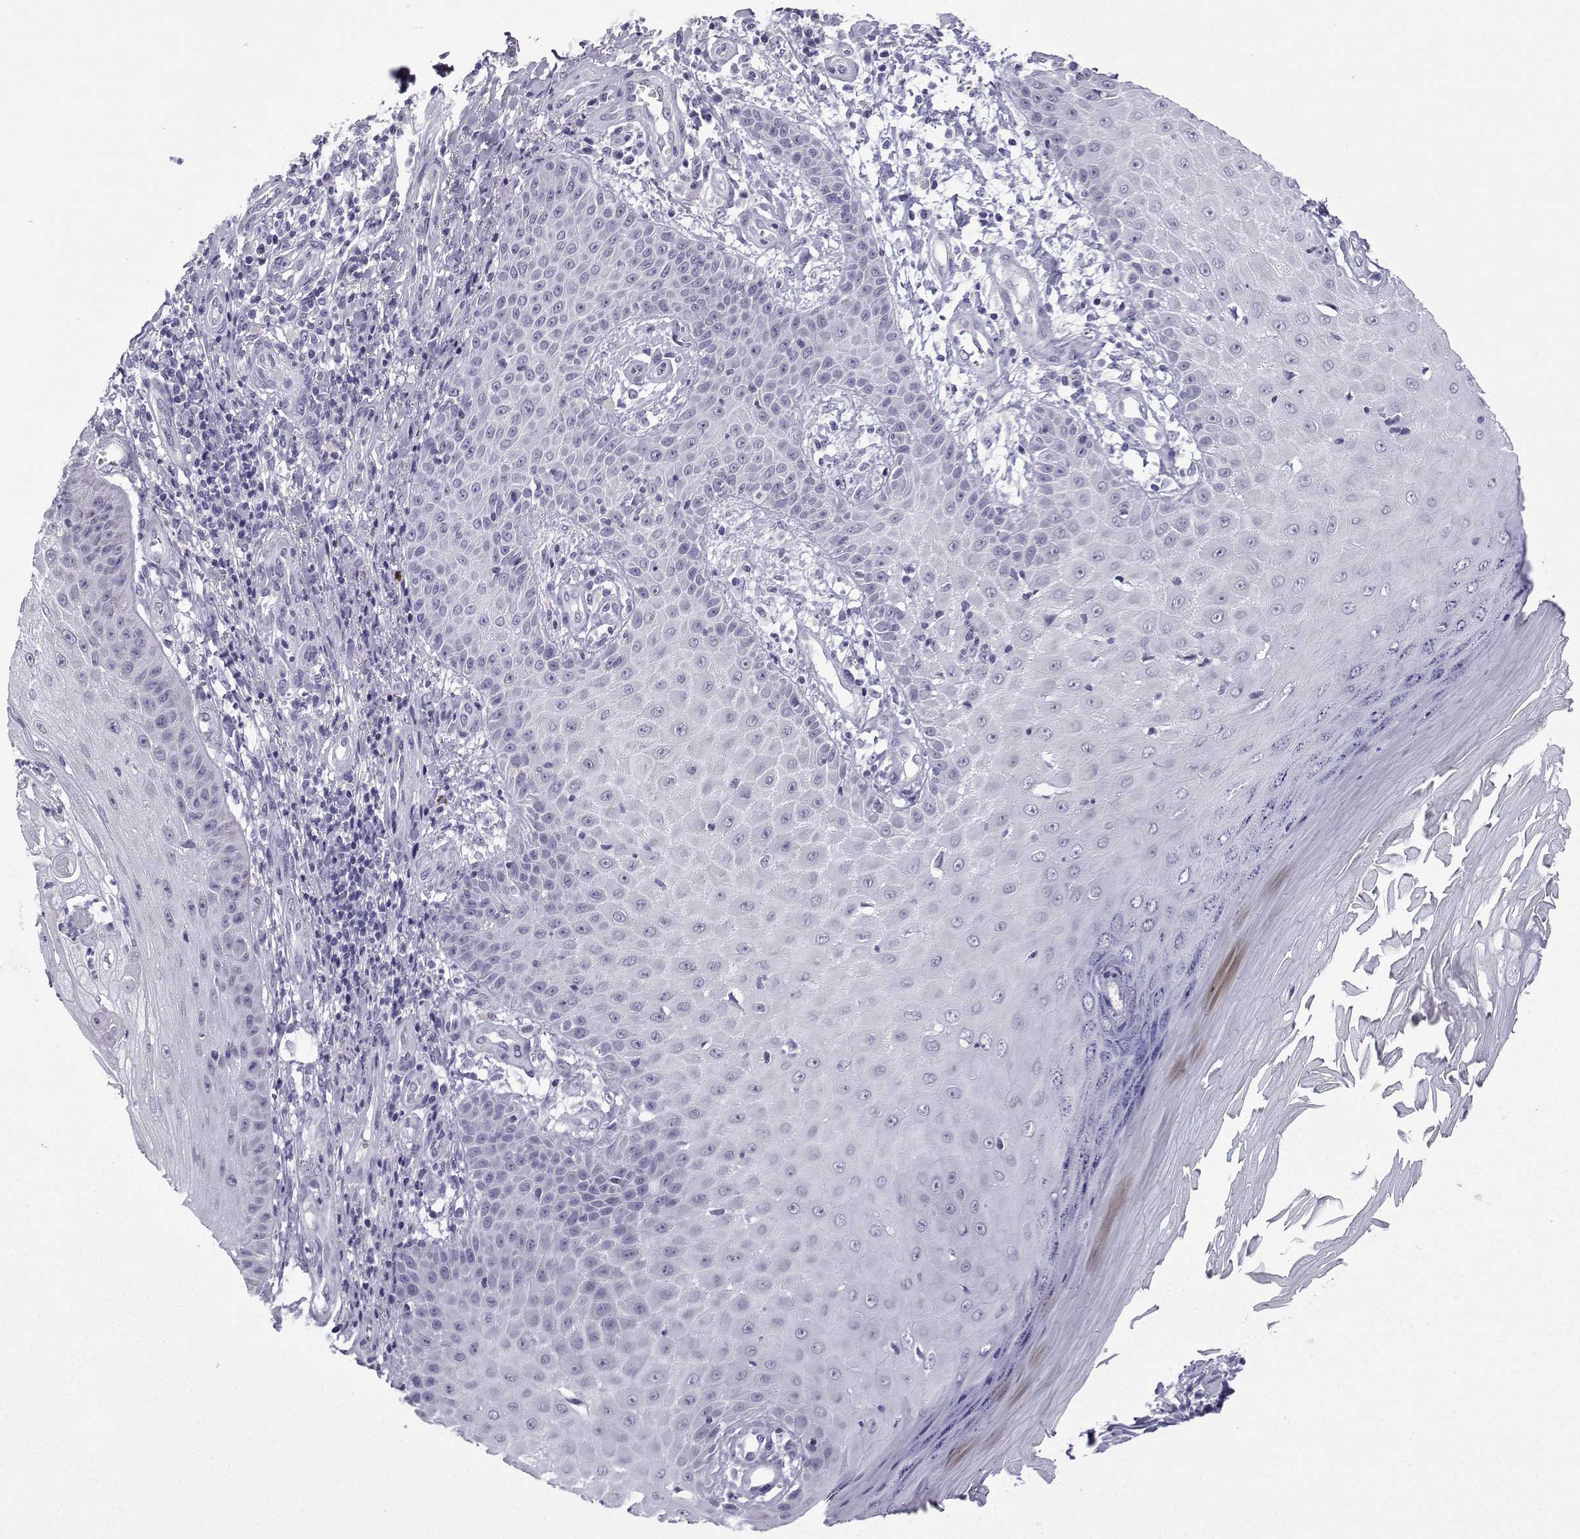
{"staining": {"intensity": "negative", "quantity": "none", "location": "none"}, "tissue": "skin cancer", "cell_type": "Tumor cells", "image_type": "cancer", "snomed": [{"axis": "morphology", "description": "Squamous cell carcinoma, NOS"}, {"axis": "topography", "description": "Skin"}], "caption": "Immunohistochemistry photomicrograph of human skin cancer stained for a protein (brown), which demonstrates no positivity in tumor cells.", "gene": "ACRBP", "patient": {"sex": "male", "age": 70}}